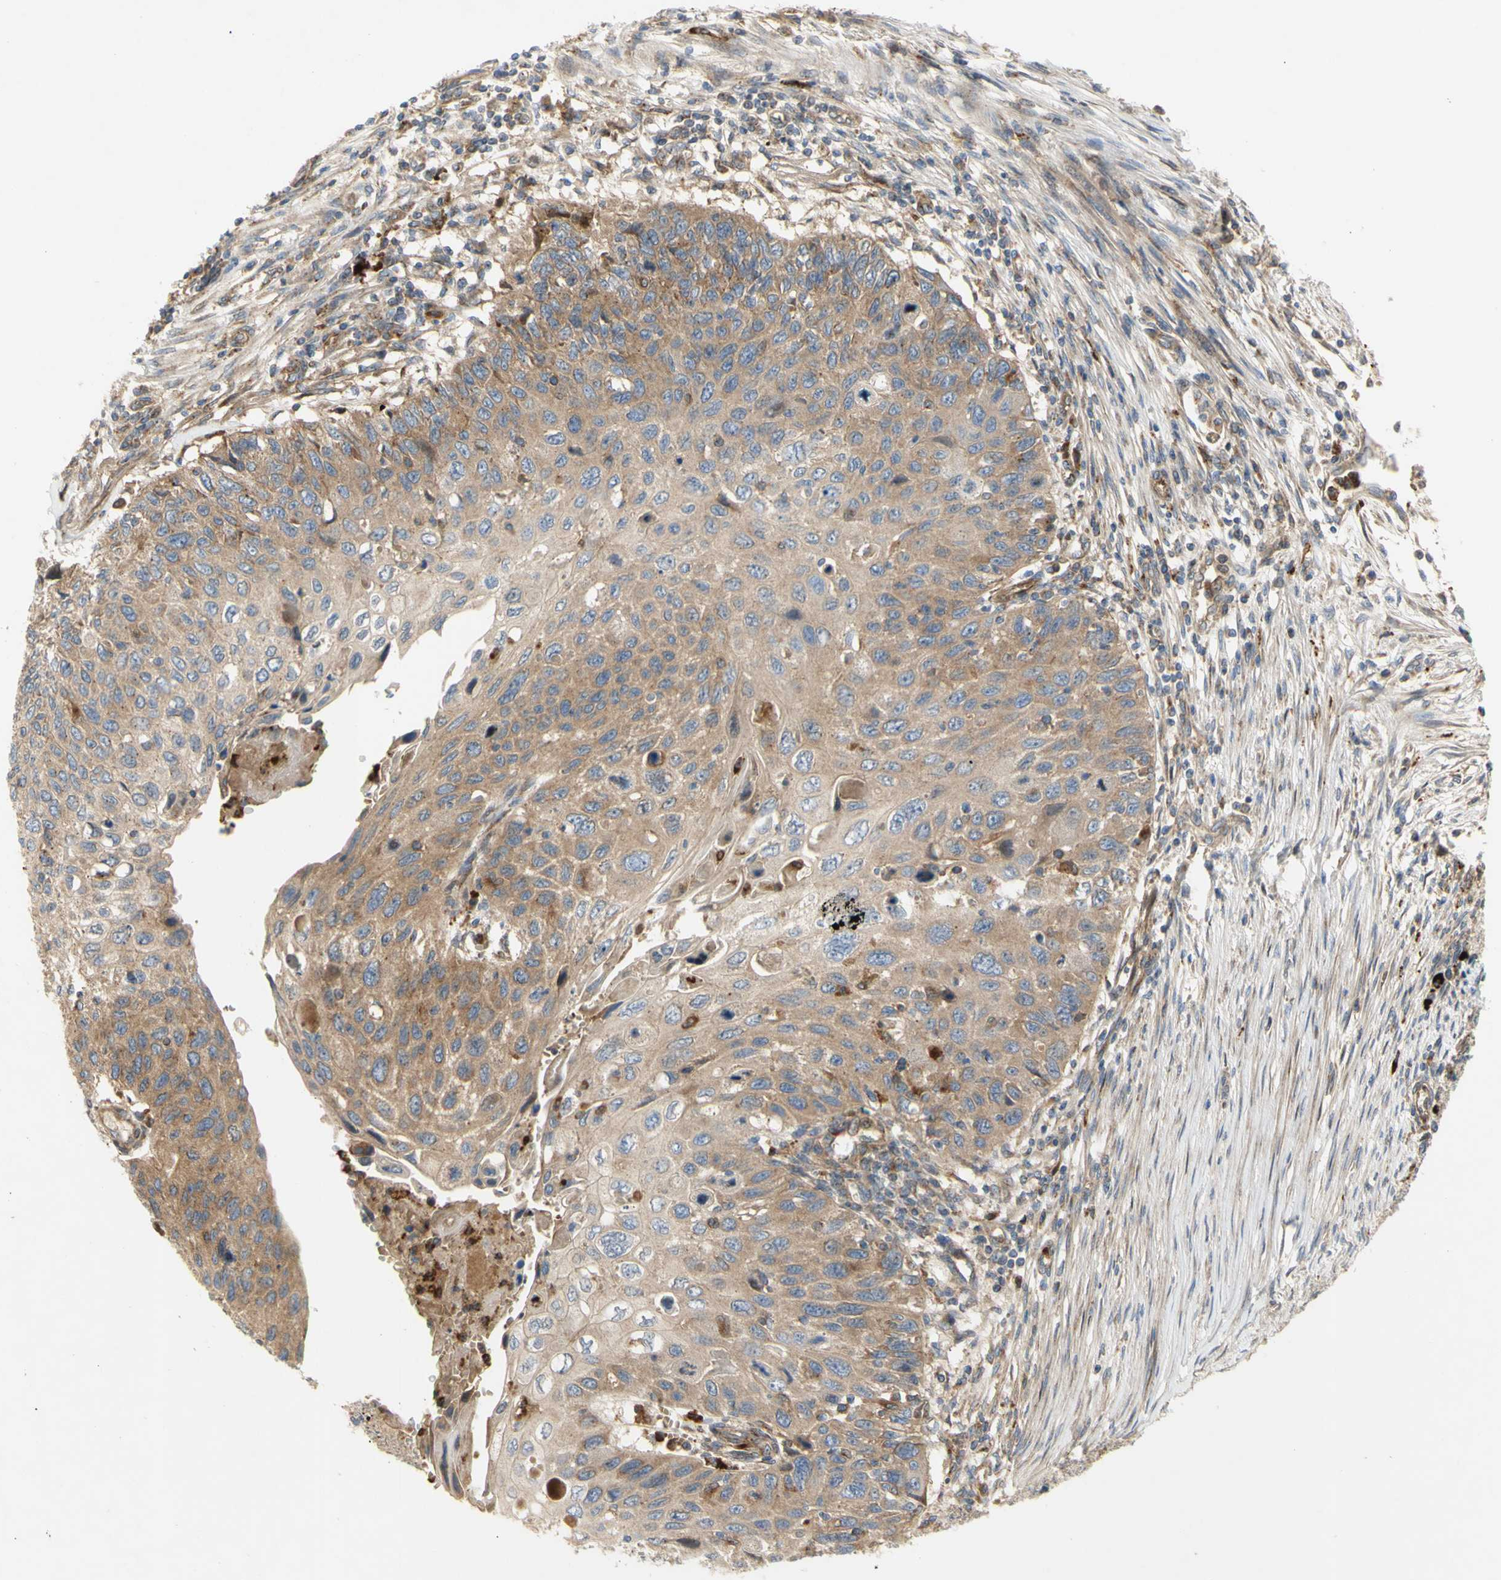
{"staining": {"intensity": "moderate", "quantity": ">75%", "location": "cytoplasmic/membranous"}, "tissue": "cervical cancer", "cell_type": "Tumor cells", "image_type": "cancer", "snomed": [{"axis": "morphology", "description": "Squamous cell carcinoma, NOS"}, {"axis": "topography", "description": "Cervix"}], "caption": "Tumor cells reveal moderate cytoplasmic/membranous expression in about >75% of cells in cervical cancer (squamous cell carcinoma). (DAB = brown stain, brightfield microscopy at high magnification).", "gene": "TUBG2", "patient": {"sex": "female", "age": 70}}